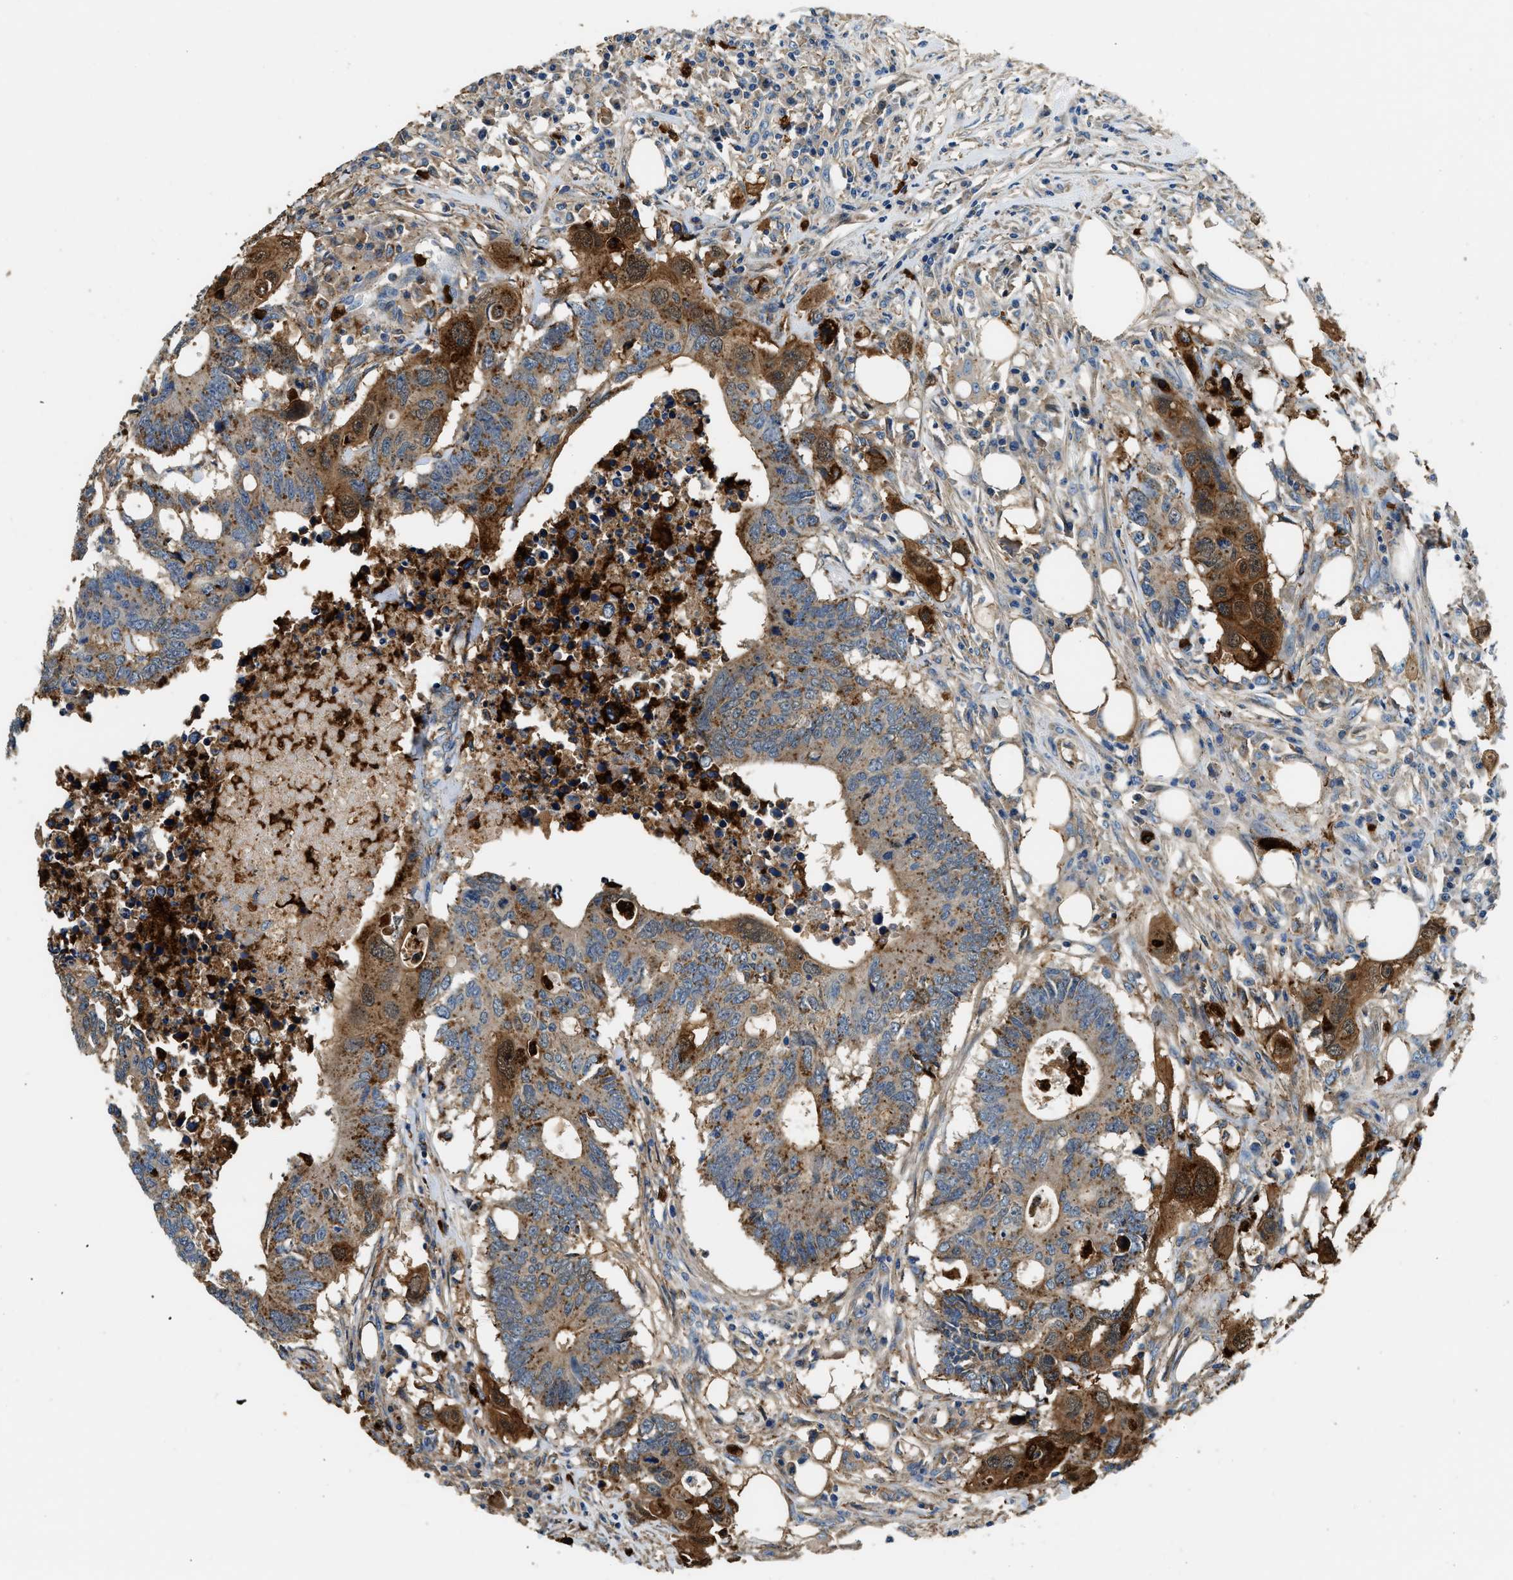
{"staining": {"intensity": "moderate", "quantity": ">75%", "location": "cytoplasmic/membranous,nuclear"}, "tissue": "colorectal cancer", "cell_type": "Tumor cells", "image_type": "cancer", "snomed": [{"axis": "morphology", "description": "Adenocarcinoma, NOS"}, {"axis": "topography", "description": "Colon"}], "caption": "IHC photomicrograph of human colorectal adenocarcinoma stained for a protein (brown), which reveals medium levels of moderate cytoplasmic/membranous and nuclear positivity in about >75% of tumor cells.", "gene": "ANXA3", "patient": {"sex": "male", "age": 71}}